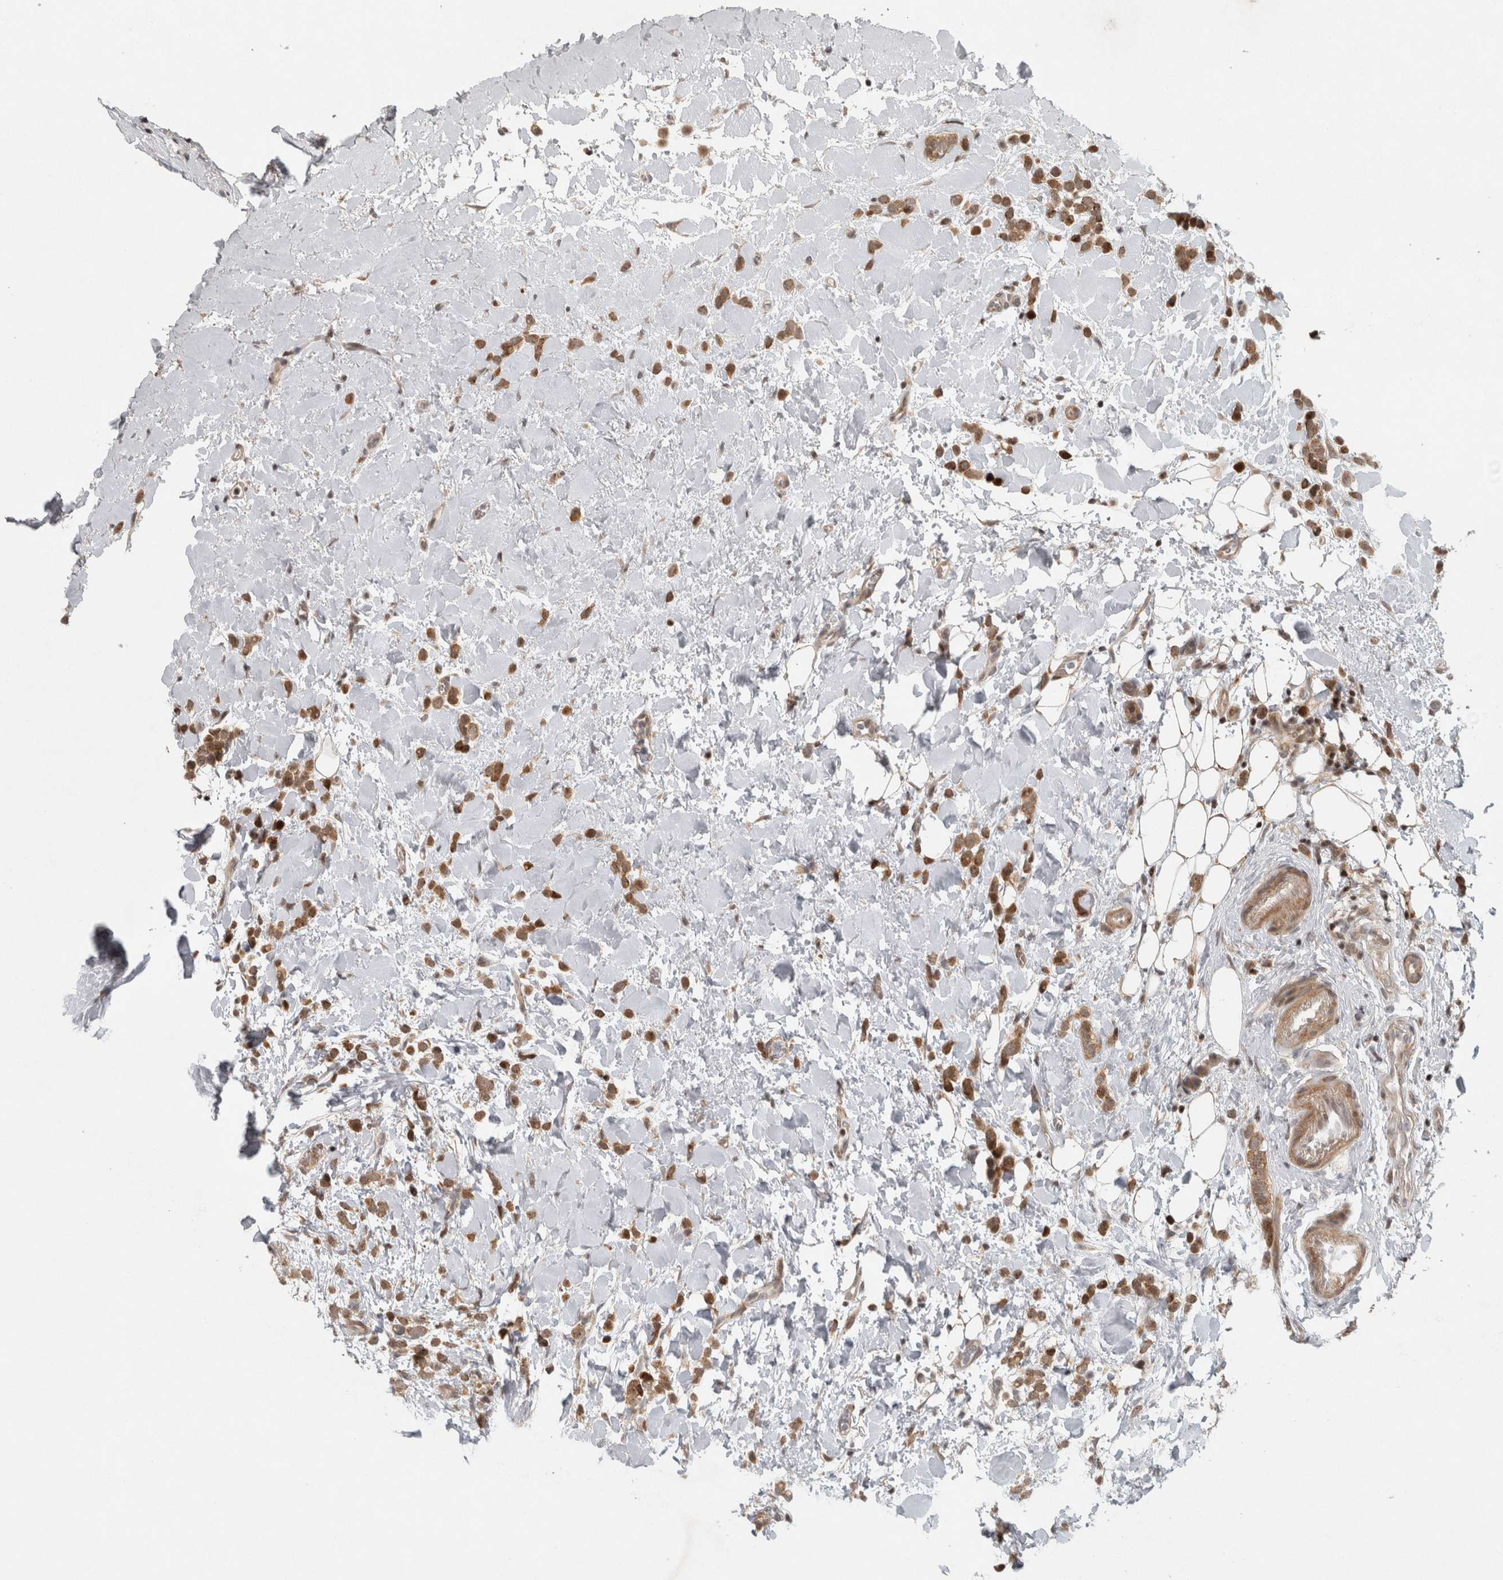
{"staining": {"intensity": "moderate", "quantity": ">75%", "location": "cytoplasmic/membranous,nuclear"}, "tissue": "breast cancer", "cell_type": "Tumor cells", "image_type": "cancer", "snomed": [{"axis": "morphology", "description": "Normal tissue, NOS"}, {"axis": "morphology", "description": "Lobular carcinoma"}, {"axis": "topography", "description": "Breast"}], "caption": "Breast cancer (lobular carcinoma) stained for a protein (brown) shows moderate cytoplasmic/membranous and nuclear positive expression in approximately >75% of tumor cells.", "gene": "KDM8", "patient": {"sex": "female", "age": 50}}